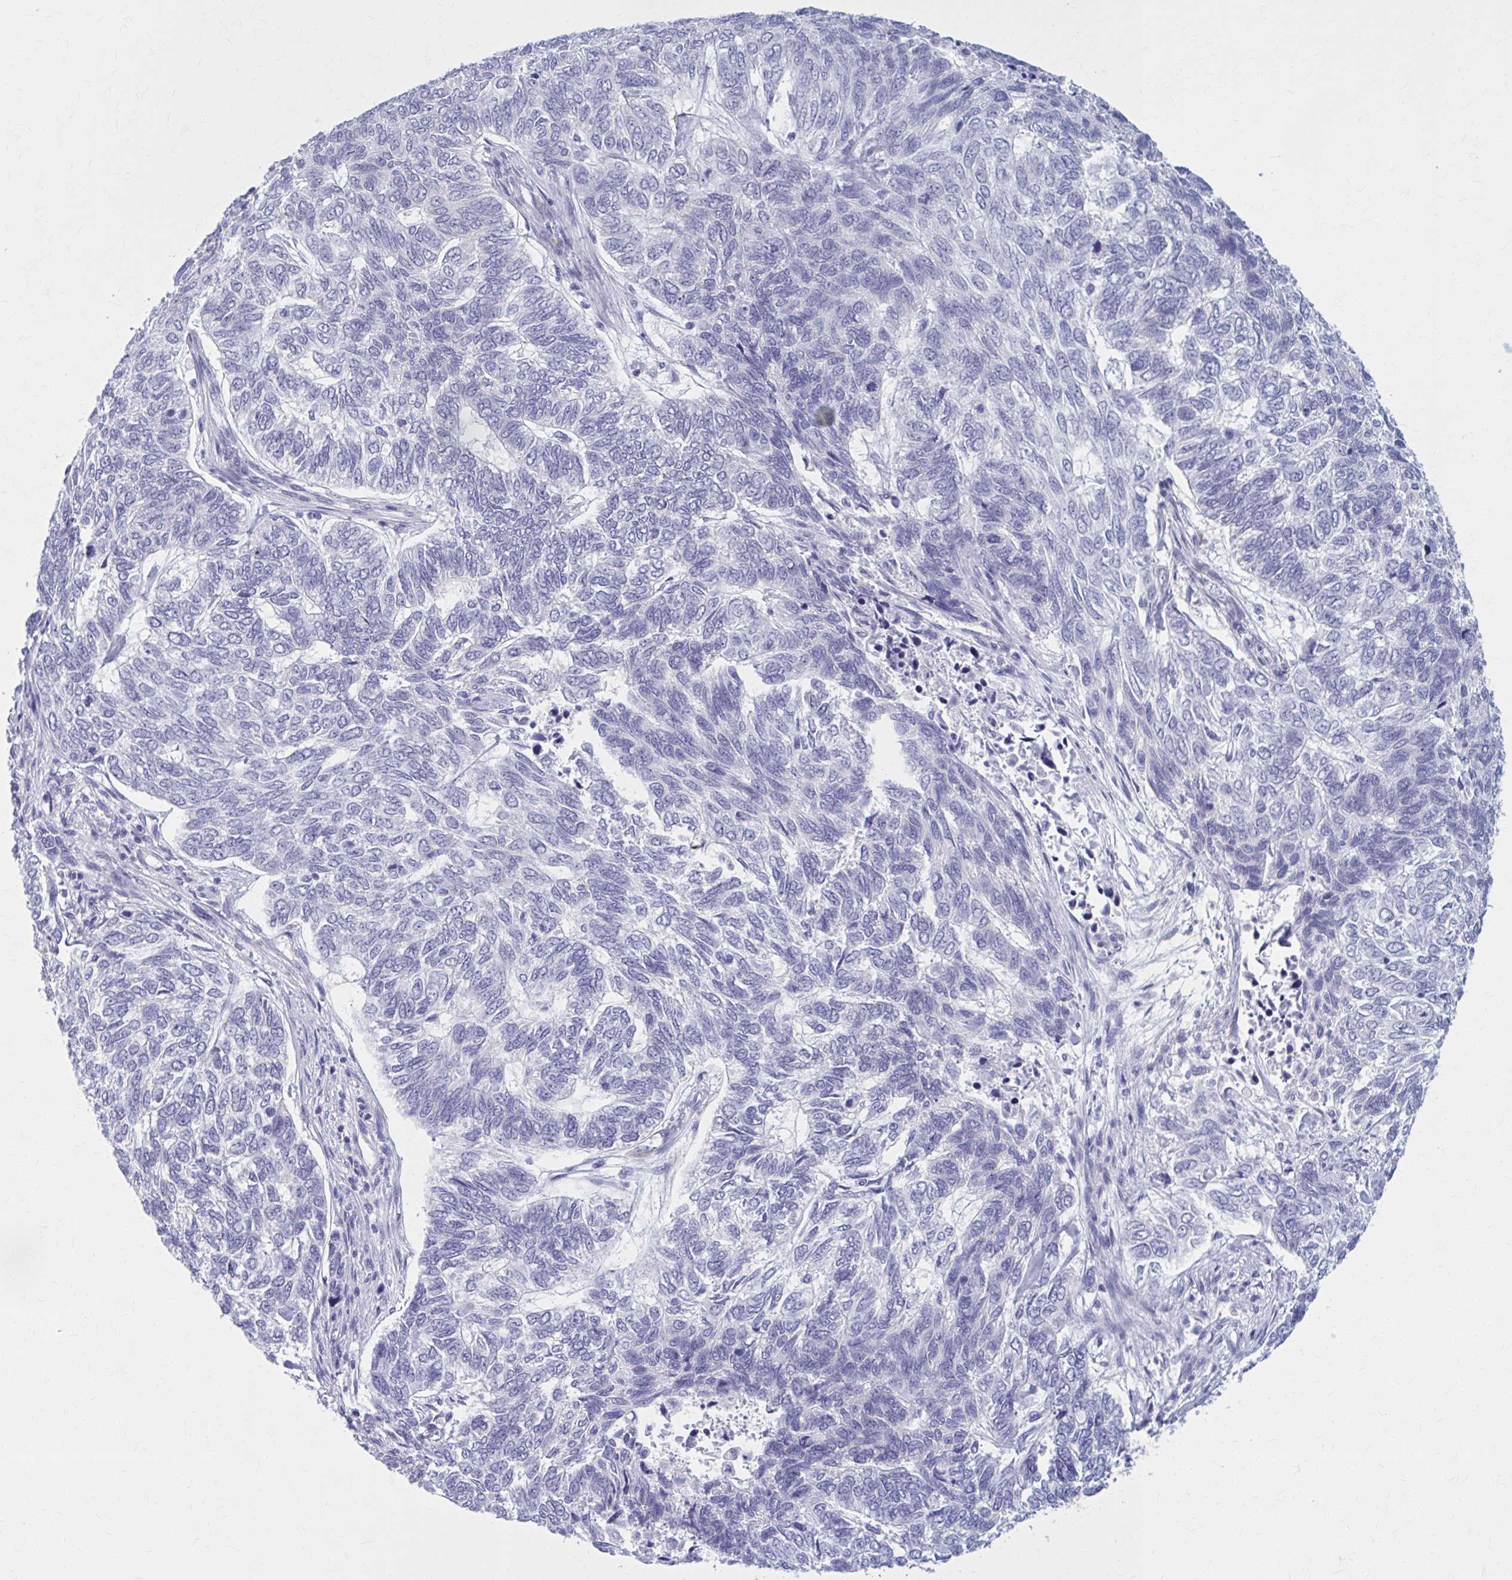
{"staining": {"intensity": "negative", "quantity": "none", "location": "none"}, "tissue": "skin cancer", "cell_type": "Tumor cells", "image_type": "cancer", "snomed": [{"axis": "morphology", "description": "Basal cell carcinoma"}, {"axis": "topography", "description": "Skin"}], "caption": "DAB immunohistochemical staining of skin cancer (basal cell carcinoma) shows no significant staining in tumor cells.", "gene": "CCDC105", "patient": {"sex": "female", "age": 65}}